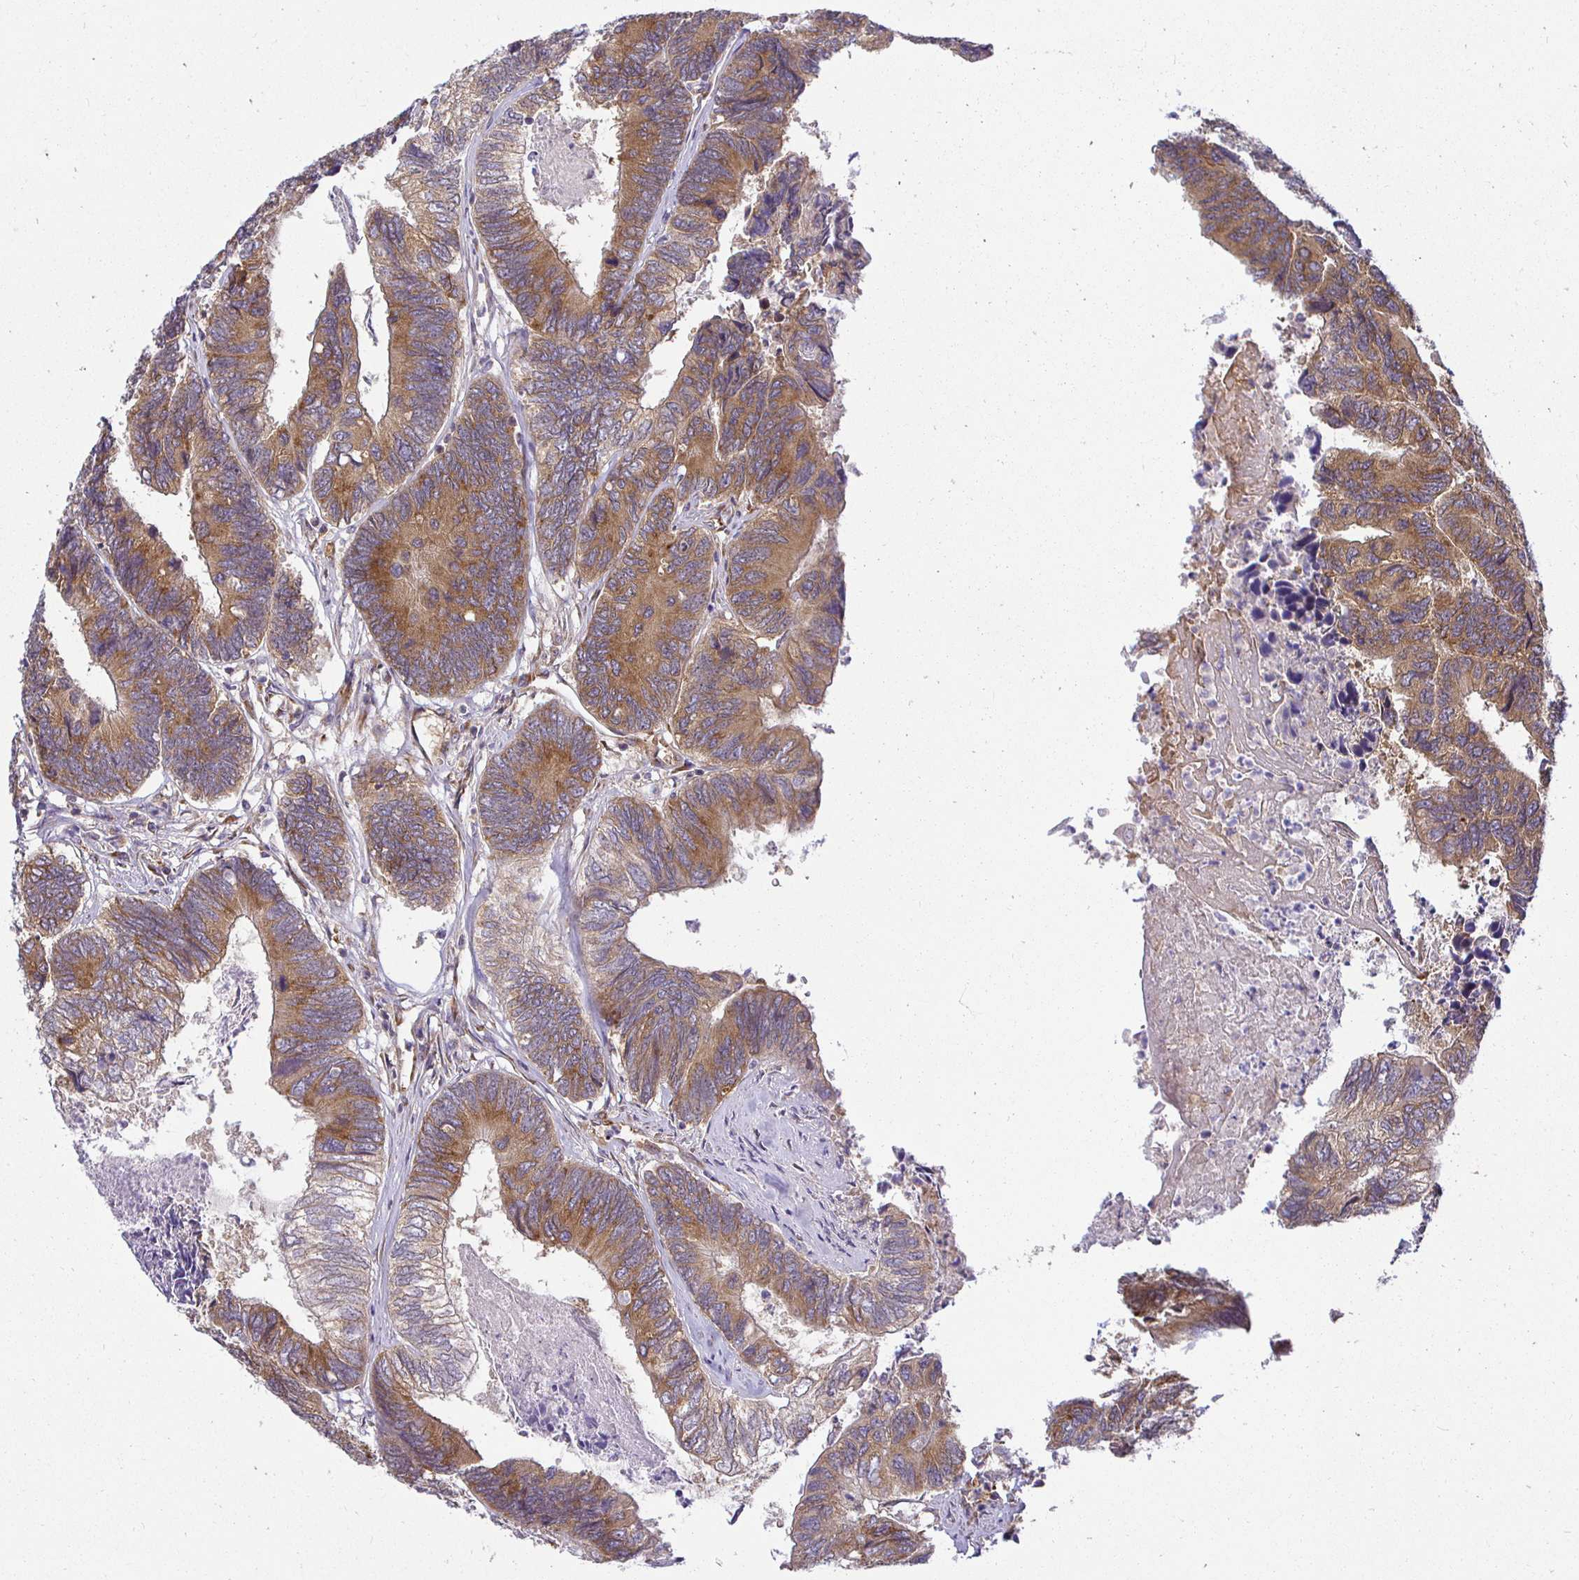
{"staining": {"intensity": "moderate", "quantity": ">75%", "location": "cytoplasmic/membranous"}, "tissue": "colorectal cancer", "cell_type": "Tumor cells", "image_type": "cancer", "snomed": [{"axis": "morphology", "description": "Adenocarcinoma, NOS"}, {"axis": "topography", "description": "Colon"}], "caption": "Immunohistochemical staining of colorectal cancer demonstrates medium levels of moderate cytoplasmic/membranous staining in approximately >75% of tumor cells.", "gene": "IRAK1", "patient": {"sex": "female", "age": 67}}